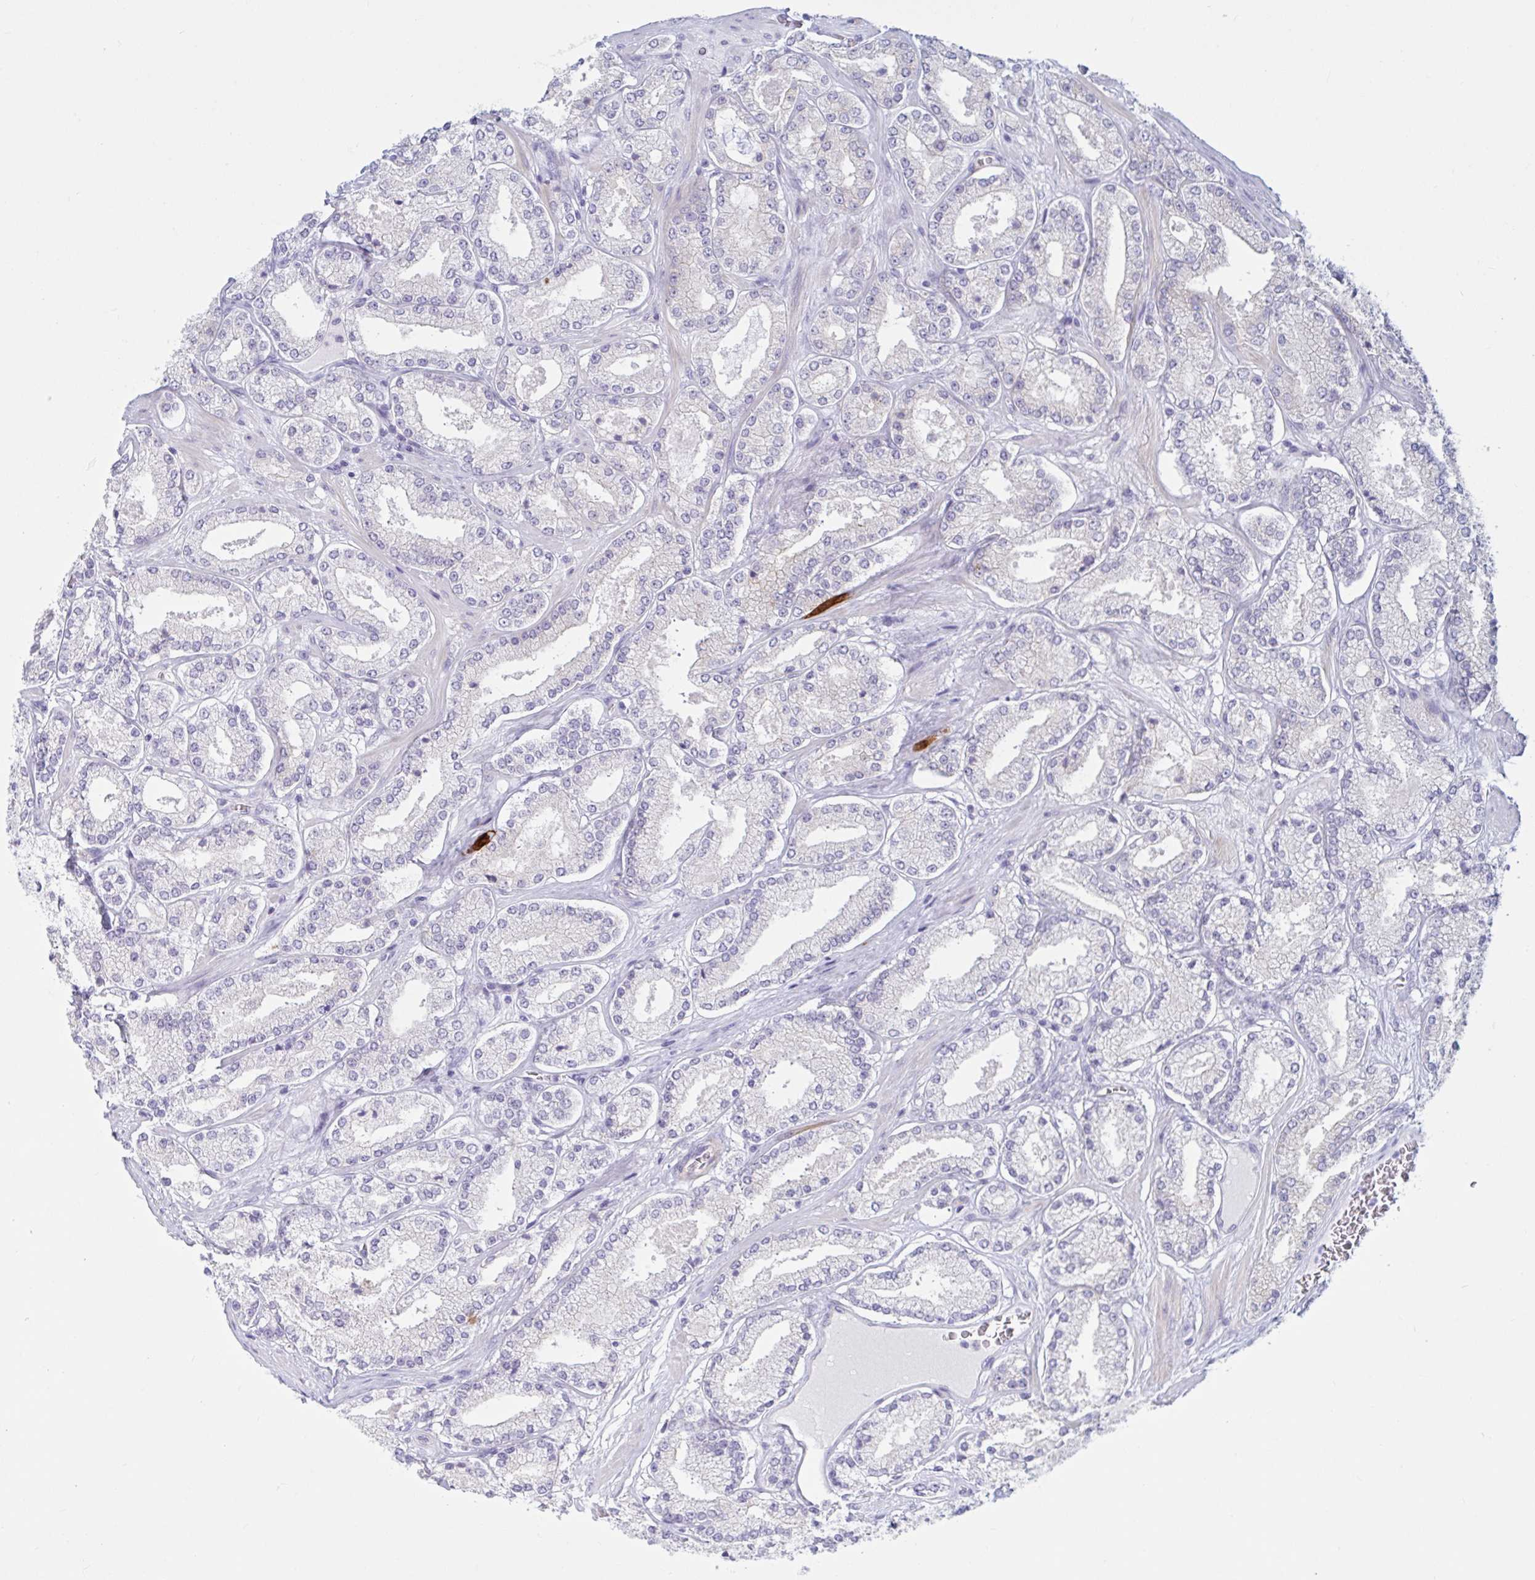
{"staining": {"intensity": "negative", "quantity": "none", "location": "none"}, "tissue": "prostate cancer", "cell_type": "Tumor cells", "image_type": "cancer", "snomed": [{"axis": "morphology", "description": "Adenocarcinoma, High grade"}, {"axis": "topography", "description": "Prostate"}], "caption": "The histopathology image exhibits no staining of tumor cells in prostate cancer (adenocarcinoma (high-grade)).", "gene": "TNNI2", "patient": {"sex": "male", "age": 63}}